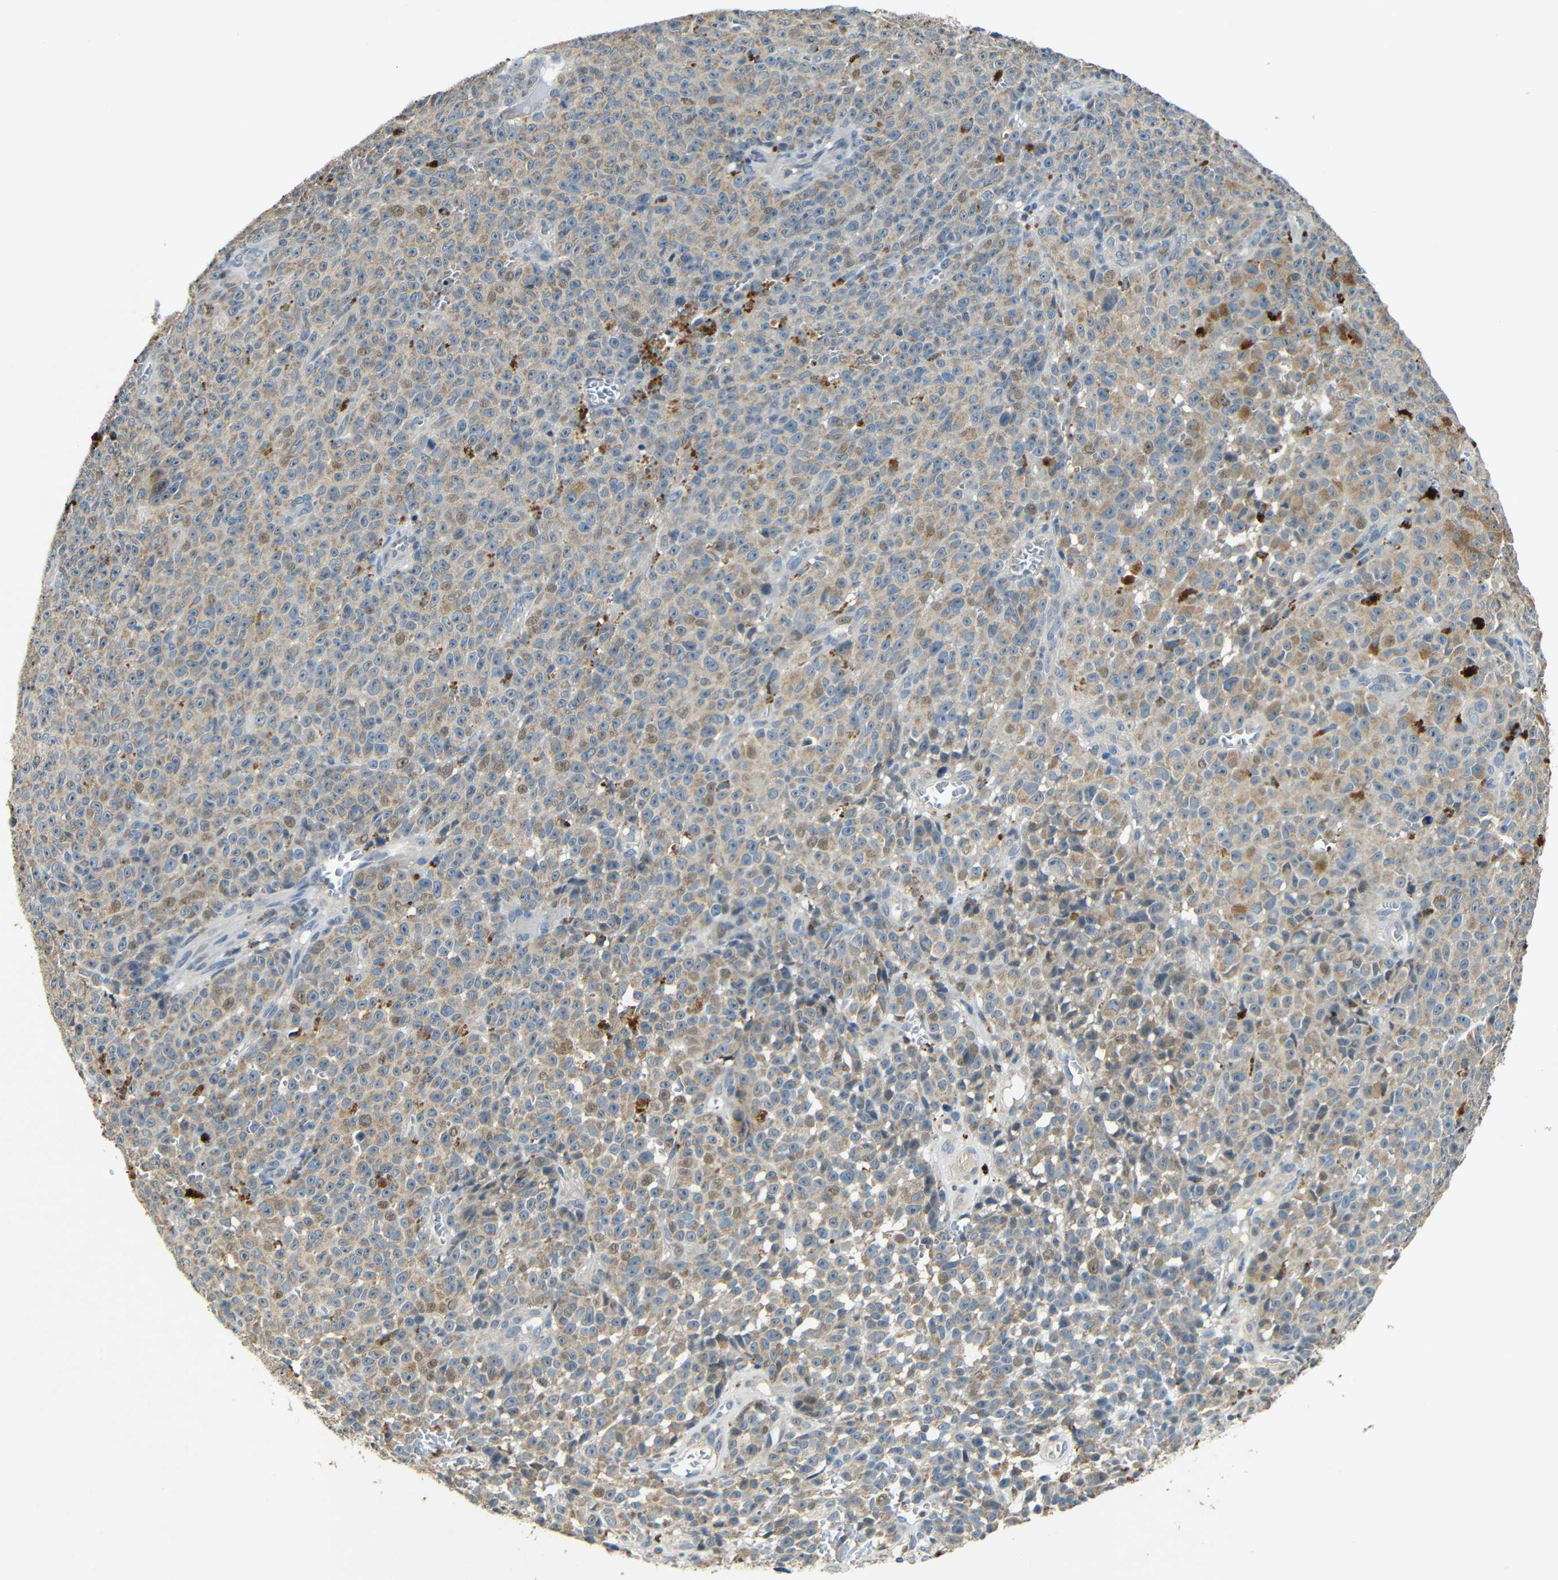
{"staining": {"intensity": "moderate", "quantity": ">75%", "location": "cytoplasmic/membranous"}, "tissue": "melanoma", "cell_type": "Tumor cells", "image_type": "cancer", "snomed": [{"axis": "morphology", "description": "Malignant melanoma, NOS"}, {"axis": "topography", "description": "Skin"}], "caption": "Melanoma stained with a protein marker displays moderate staining in tumor cells.", "gene": "KAZALD1", "patient": {"sex": "female", "age": 82}}